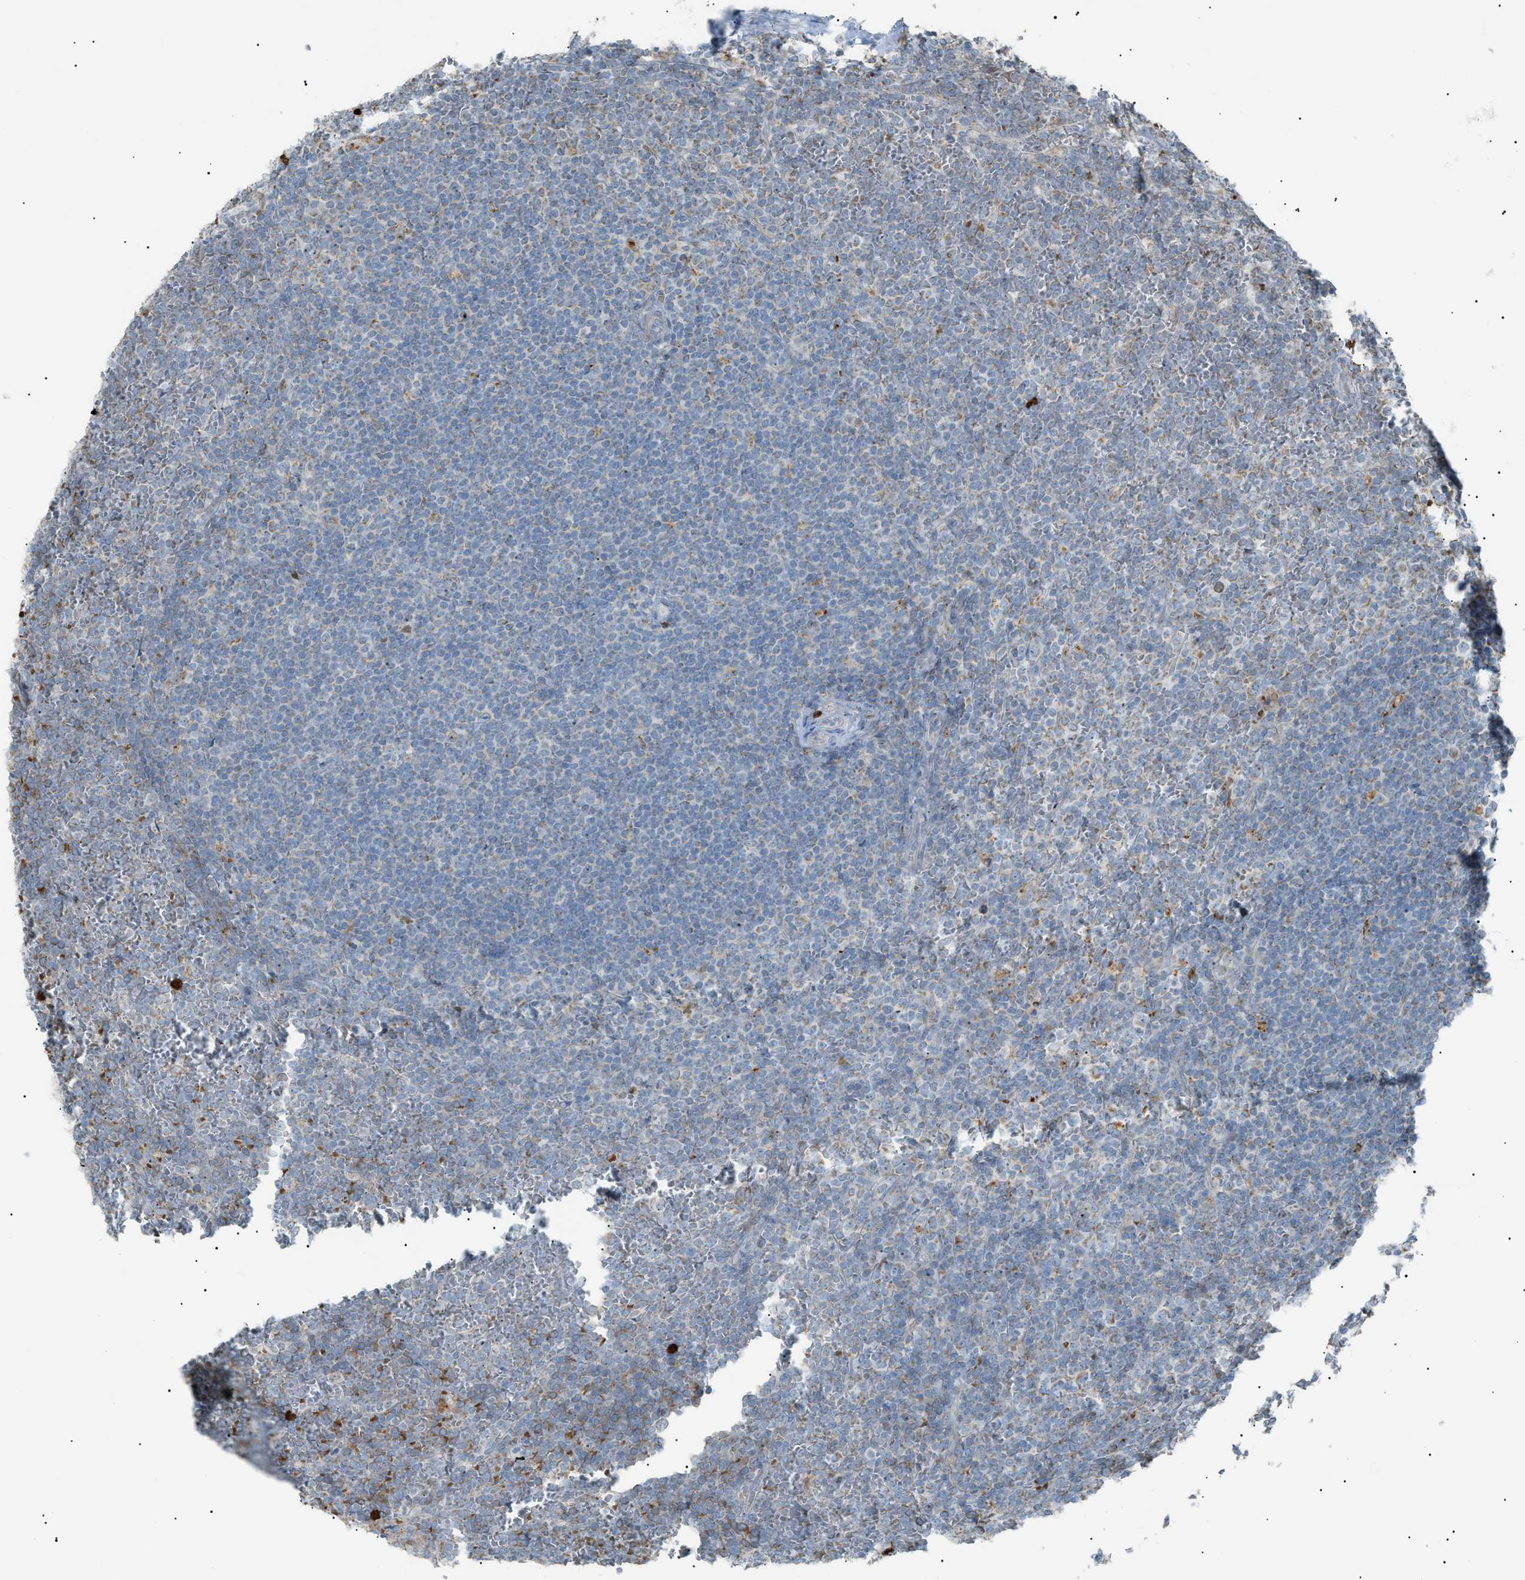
{"staining": {"intensity": "negative", "quantity": "none", "location": "none"}, "tissue": "lymphoma", "cell_type": "Tumor cells", "image_type": "cancer", "snomed": [{"axis": "morphology", "description": "Malignant lymphoma, non-Hodgkin's type, Low grade"}, {"axis": "topography", "description": "Spleen"}], "caption": "Human lymphoma stained for a protein using IHC reveals no staining in tumor cells.", "gene": "ZNF516", "patient": {"sex": "female", "age": 19}}